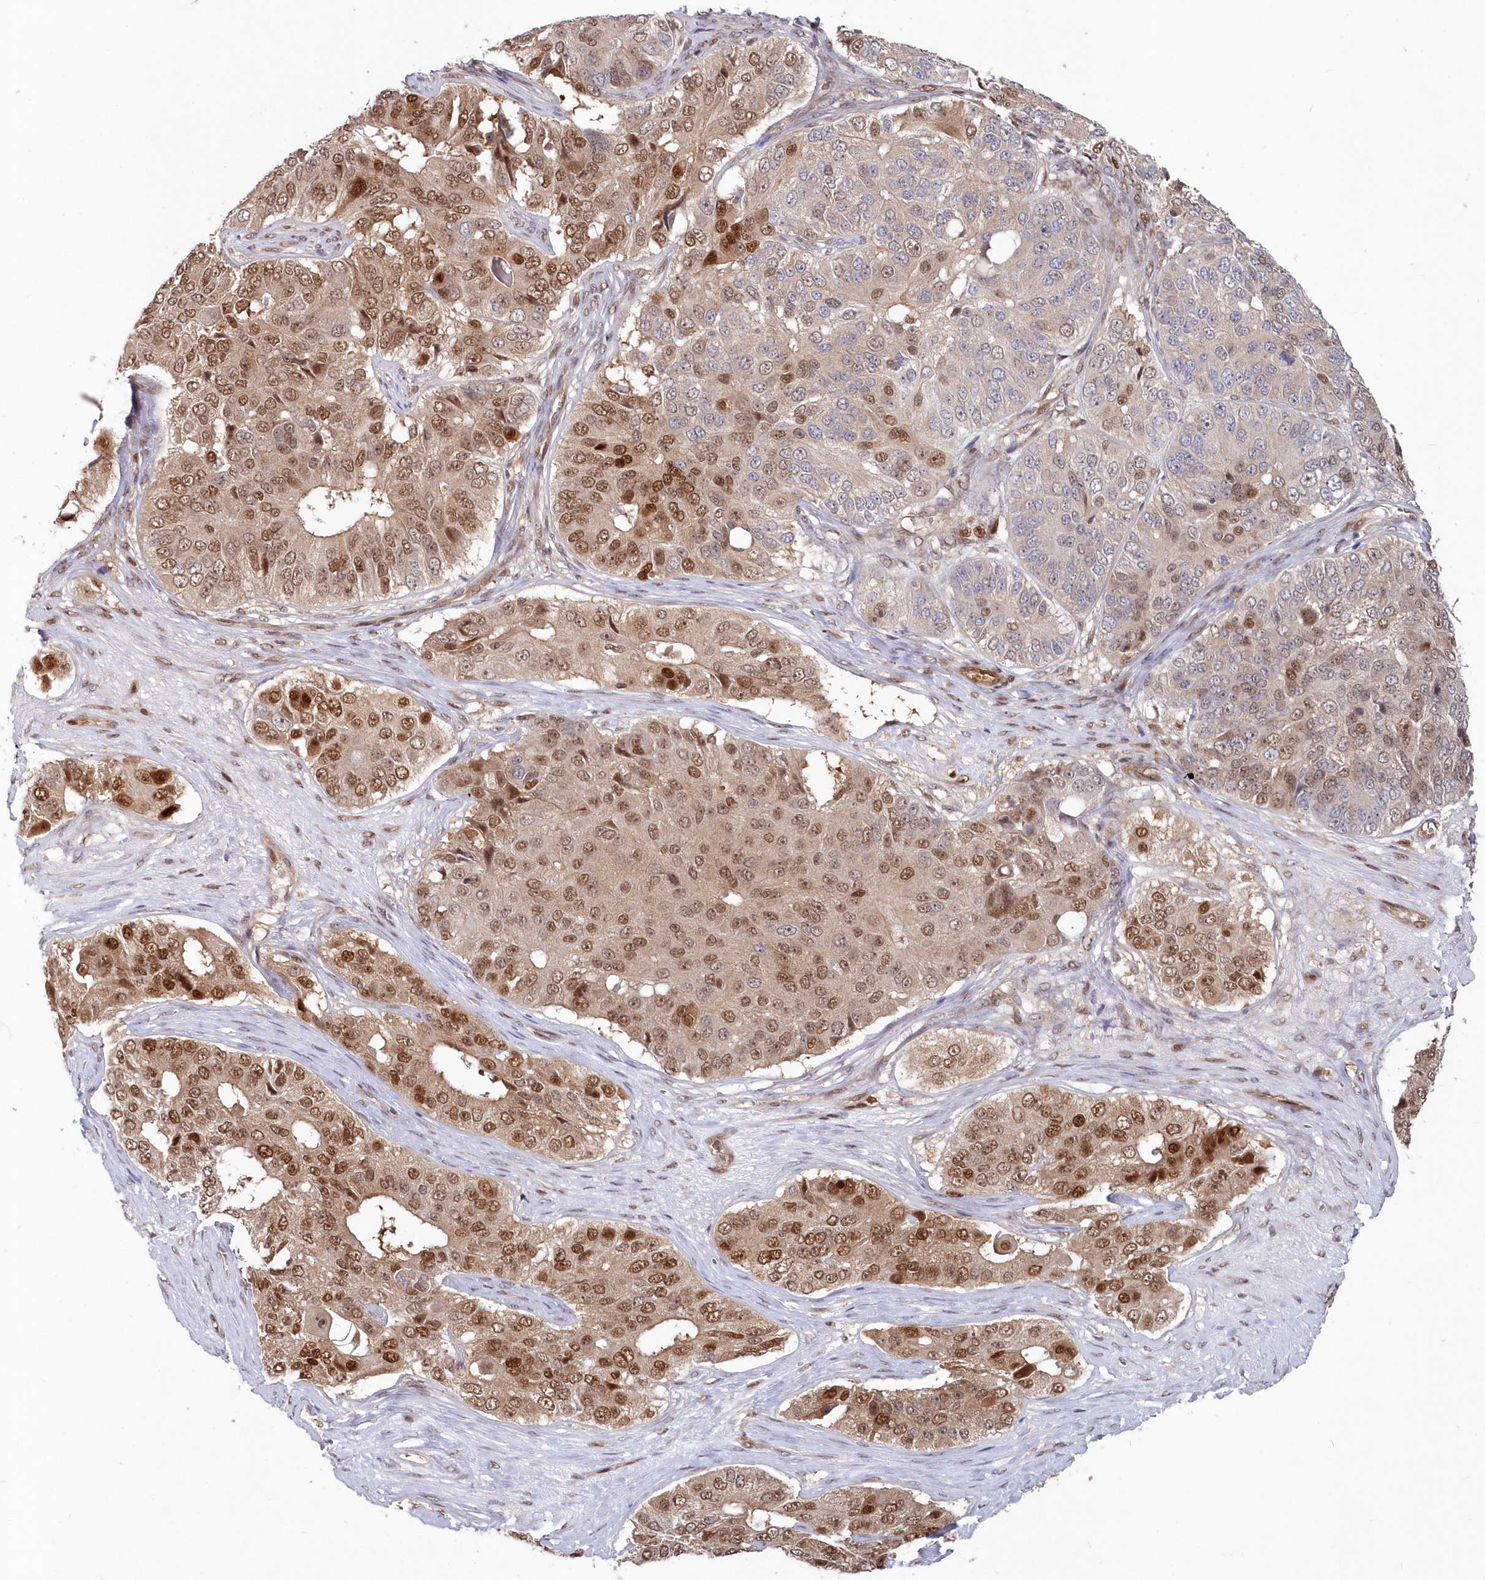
{"staining": {"intensity": "moderate", "quantity": ">75%", "location": "nuclear"}, "tissue": "ovarian cancer", "cell_type": "Tumor cells", "image_type": "cancer", "snomed": [{"axis": "morphology", "description": "Carcinoma, endometroid"}, {"axis": "topography", "description": "Ovary"}], "caption": "Ovarian cancer (endometroid carcinoma) stained for a protein (brown) shows moderate nuclear positive expression in approximately >75% of tumor cells.", "gene": "ABHD14B", "patient": {"sex": "female", "age": 51}}